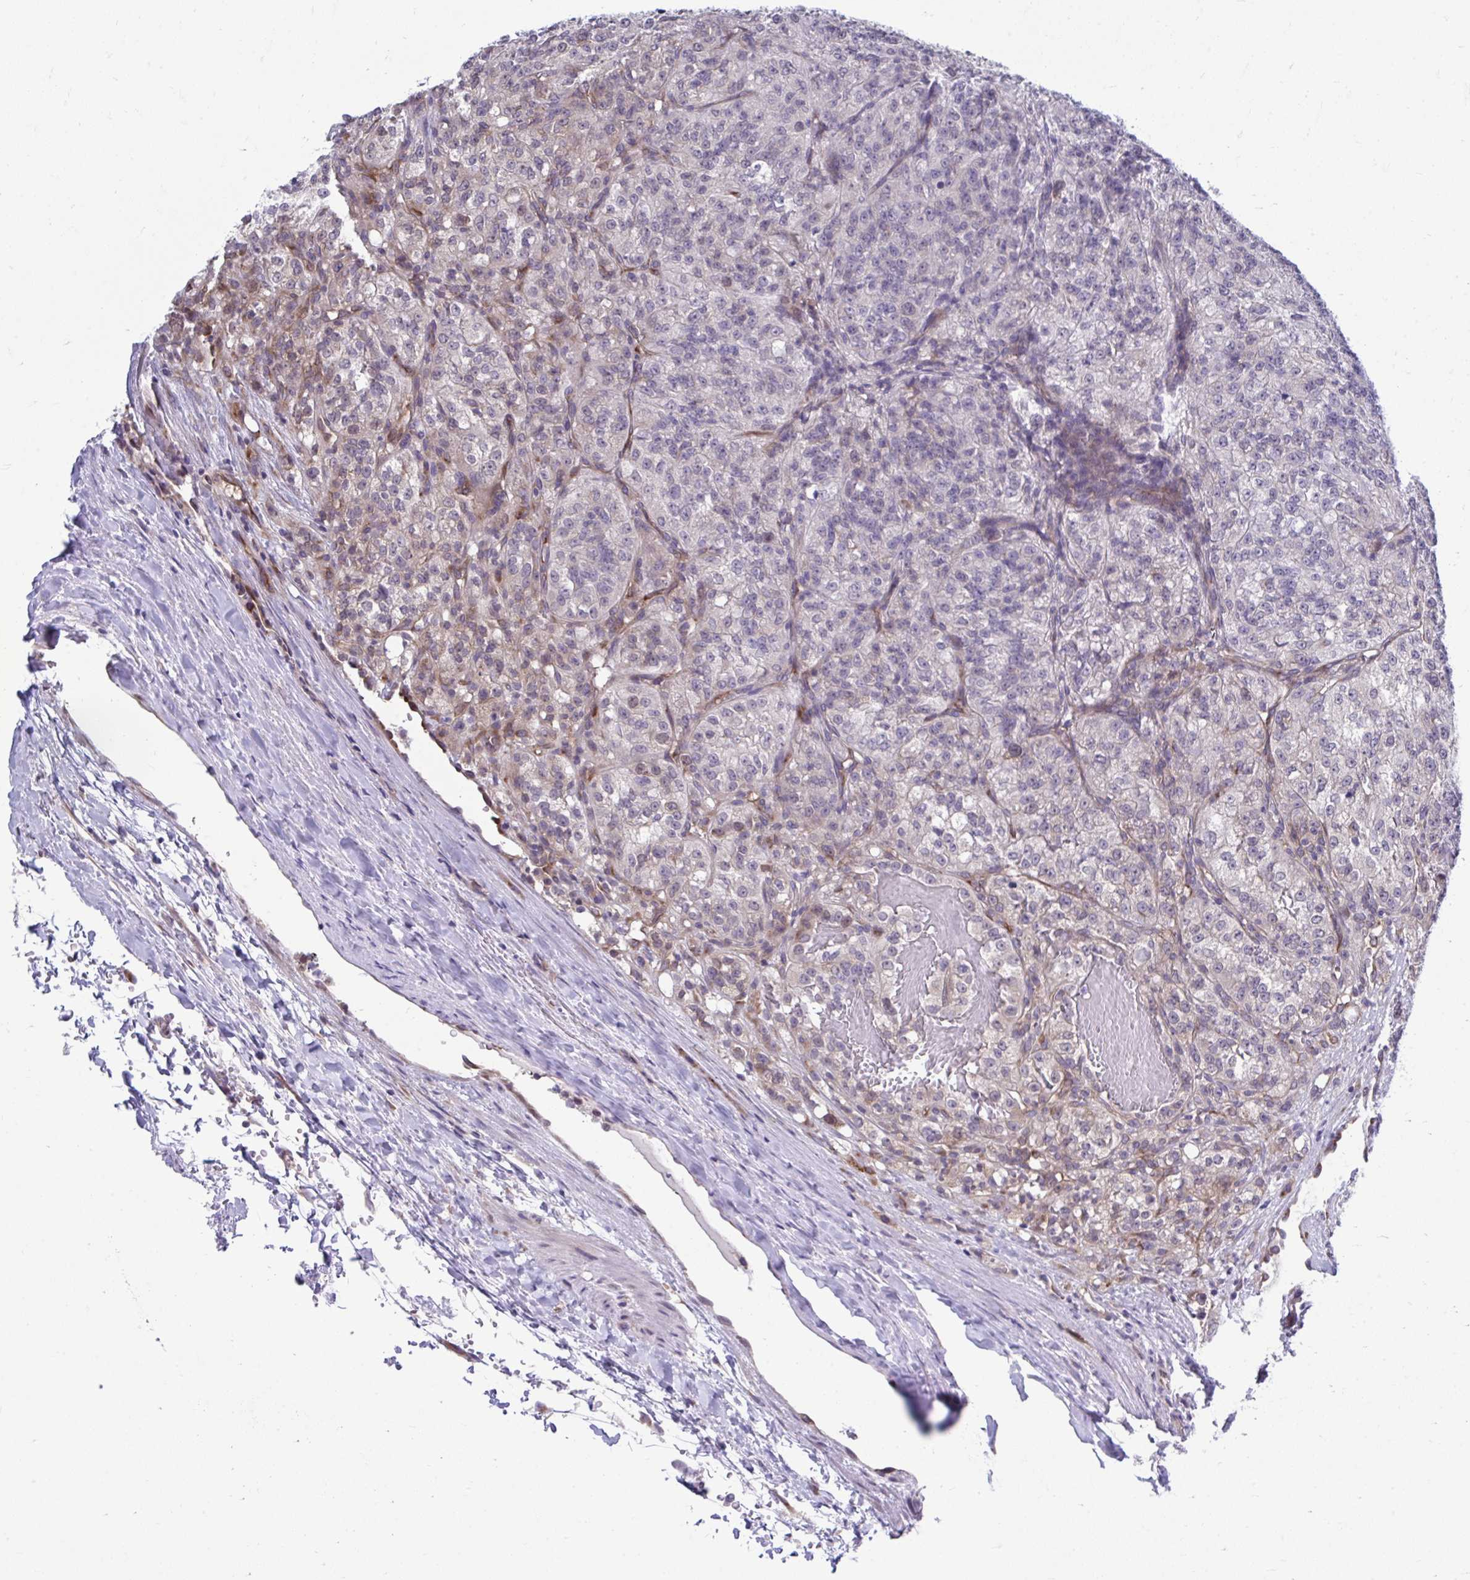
{"staining": {"intensity": "negative", "quantity": "none", "location": "none"}, "tissue": "renal cancer", "cell_type": "Tumor cells", "image_type": "cancer", "snomed": [{"axis": "morphology", "description": "Adenocarcinoma, NOS"}, {"axis": "topography", "description": "Kidney"}], "caption": "Tumor cells show no significant staining in adenocarcinoma (renal).", "gene": "SELENON", "patient": {"sex": "female", "age": 63}}